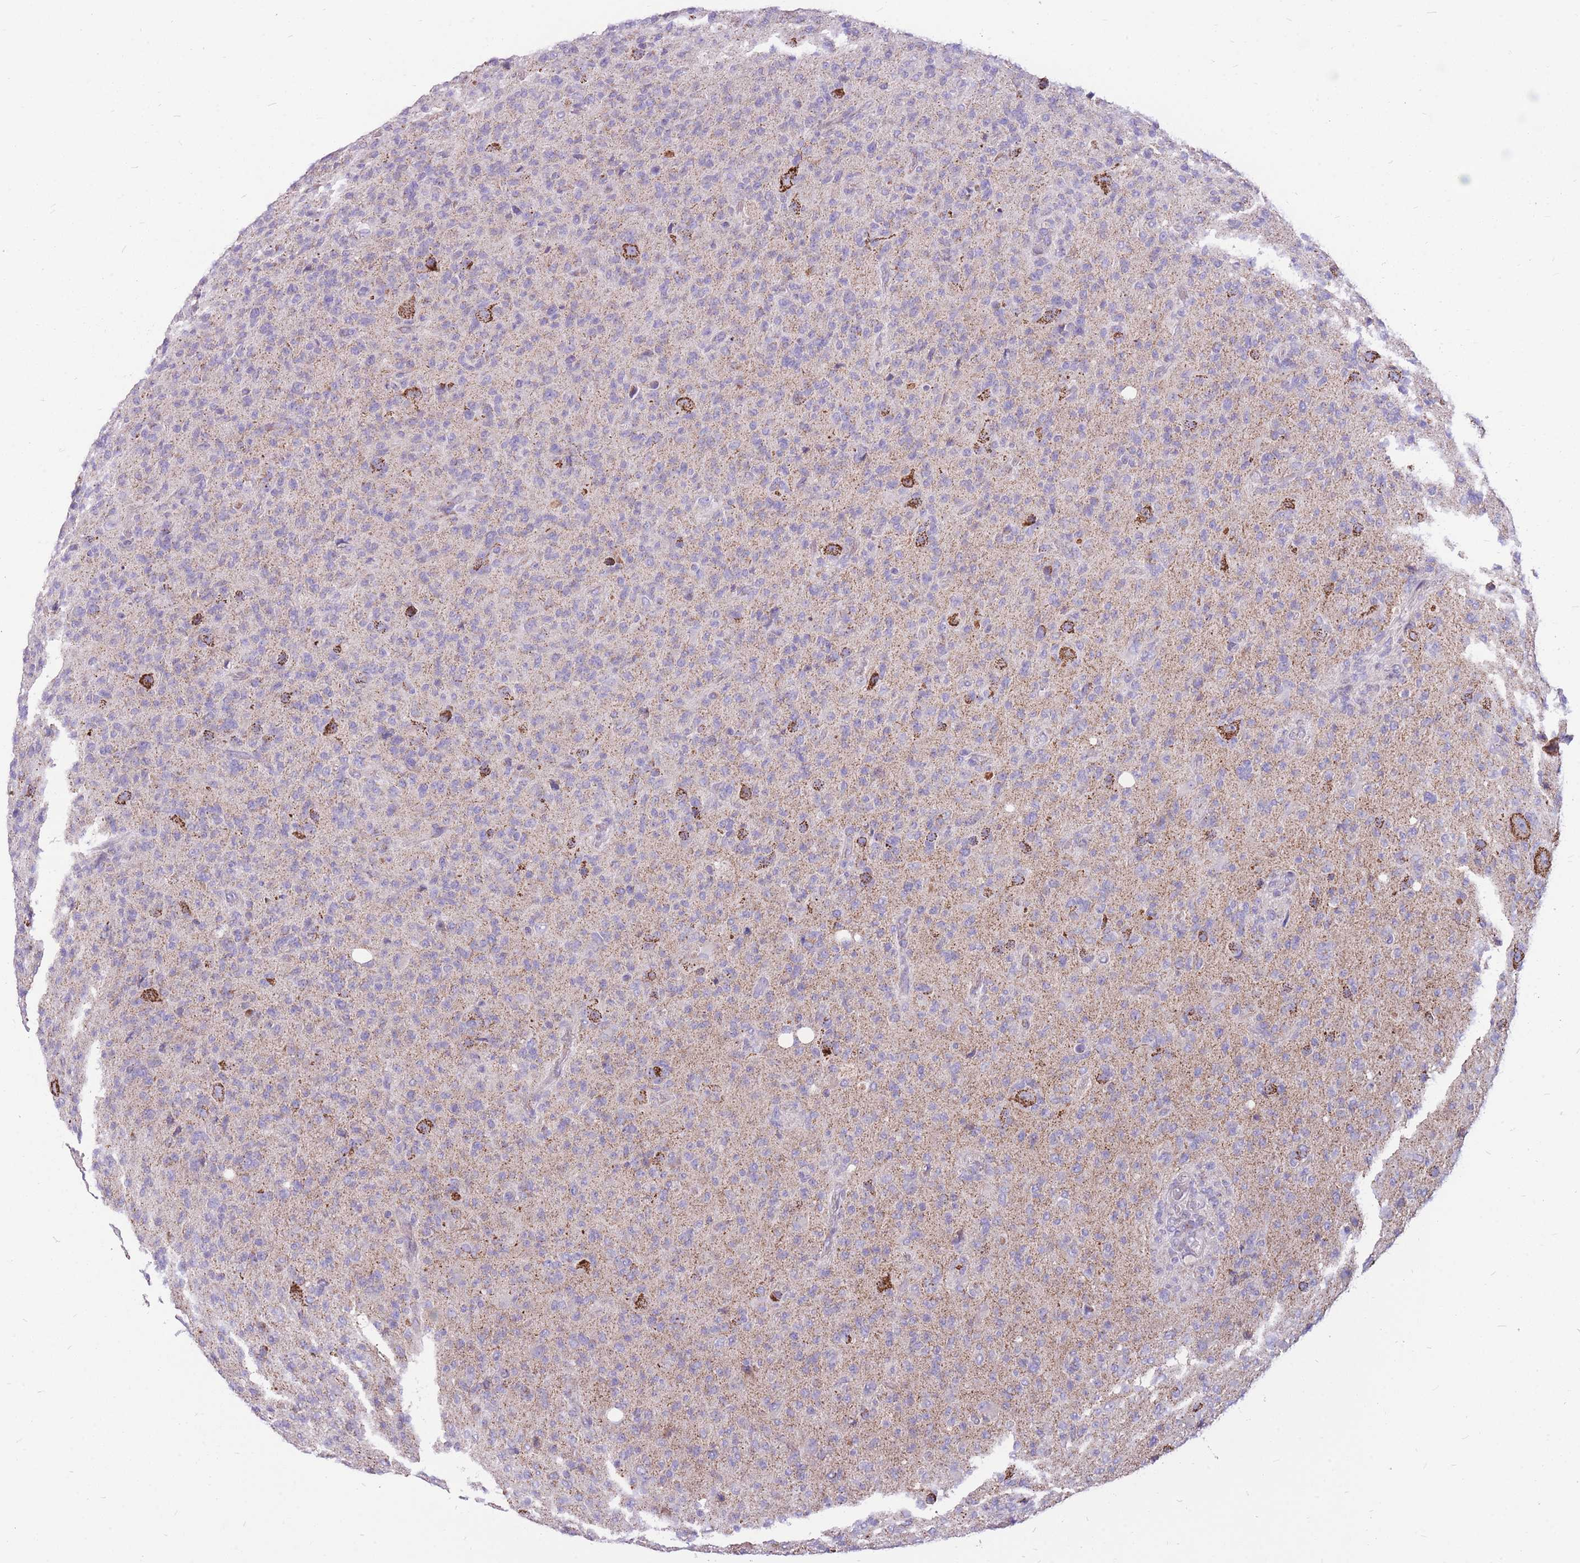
{"staining": {"intensity": "moderate", "quantity": "<25%", "location": "cytoplasmic/membranous"}, "tissue": "glioma", "cell_type": "Tumor cells", "image_type": "cancer", "snomed": [{"axis": "morphology", "description": "Glioma, malignant, High grade"}, {"axis": "topography", "description": "Brain"}], "caption": "This histopathology image displays high-grade glioma (malignant) stained with immunohistochemistry to label a protein in brown. The cytoplasmic/membranous of tumor cells show moderate positivity for the protein. Nuclei are counter-stained blue.", "gene": "PCSK1", "patient": {"sex": "female", "age": 57}}